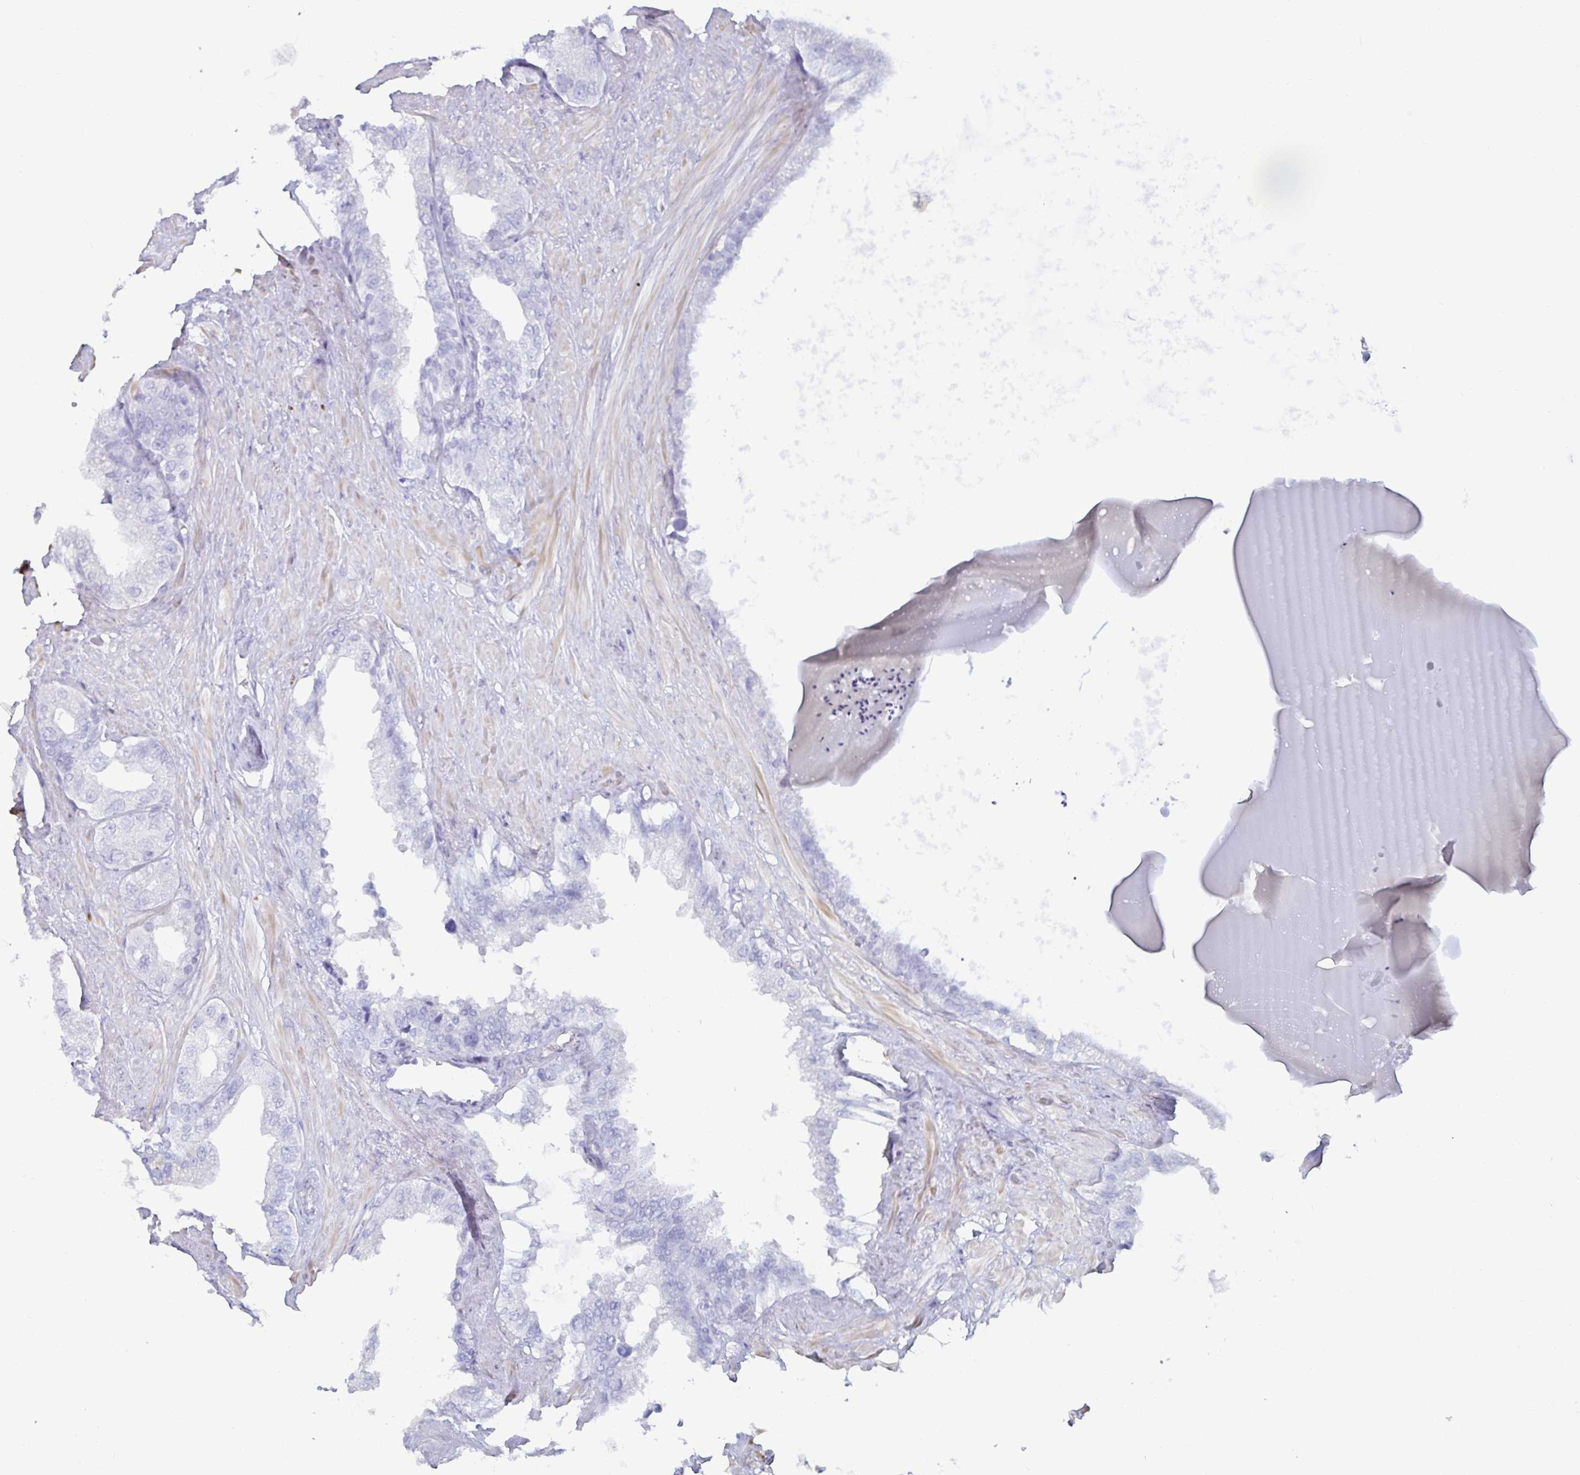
{"staining": {"intensity": "negative", "quantity": "none", "location": "none"}, "tissue": "seminal vesicle", "cell_type": "Glandular cells", "image_type": "normal", "snomed": [{"axis": "morphology", "description": "Normal tissue, NOS"}, {"axis": "topography", "description": "Seminal veicle"}, {"axis": "topography", "description": "Peripheral nerve tissue"}], "caption": "This is a histopathology image of immunohistochemistry (IHC) staining of benign seminal vesicle, which shows no positivity in glandular cells.", "gene": "SPAG4", "patient": {"sex": "male", "age": 76}}